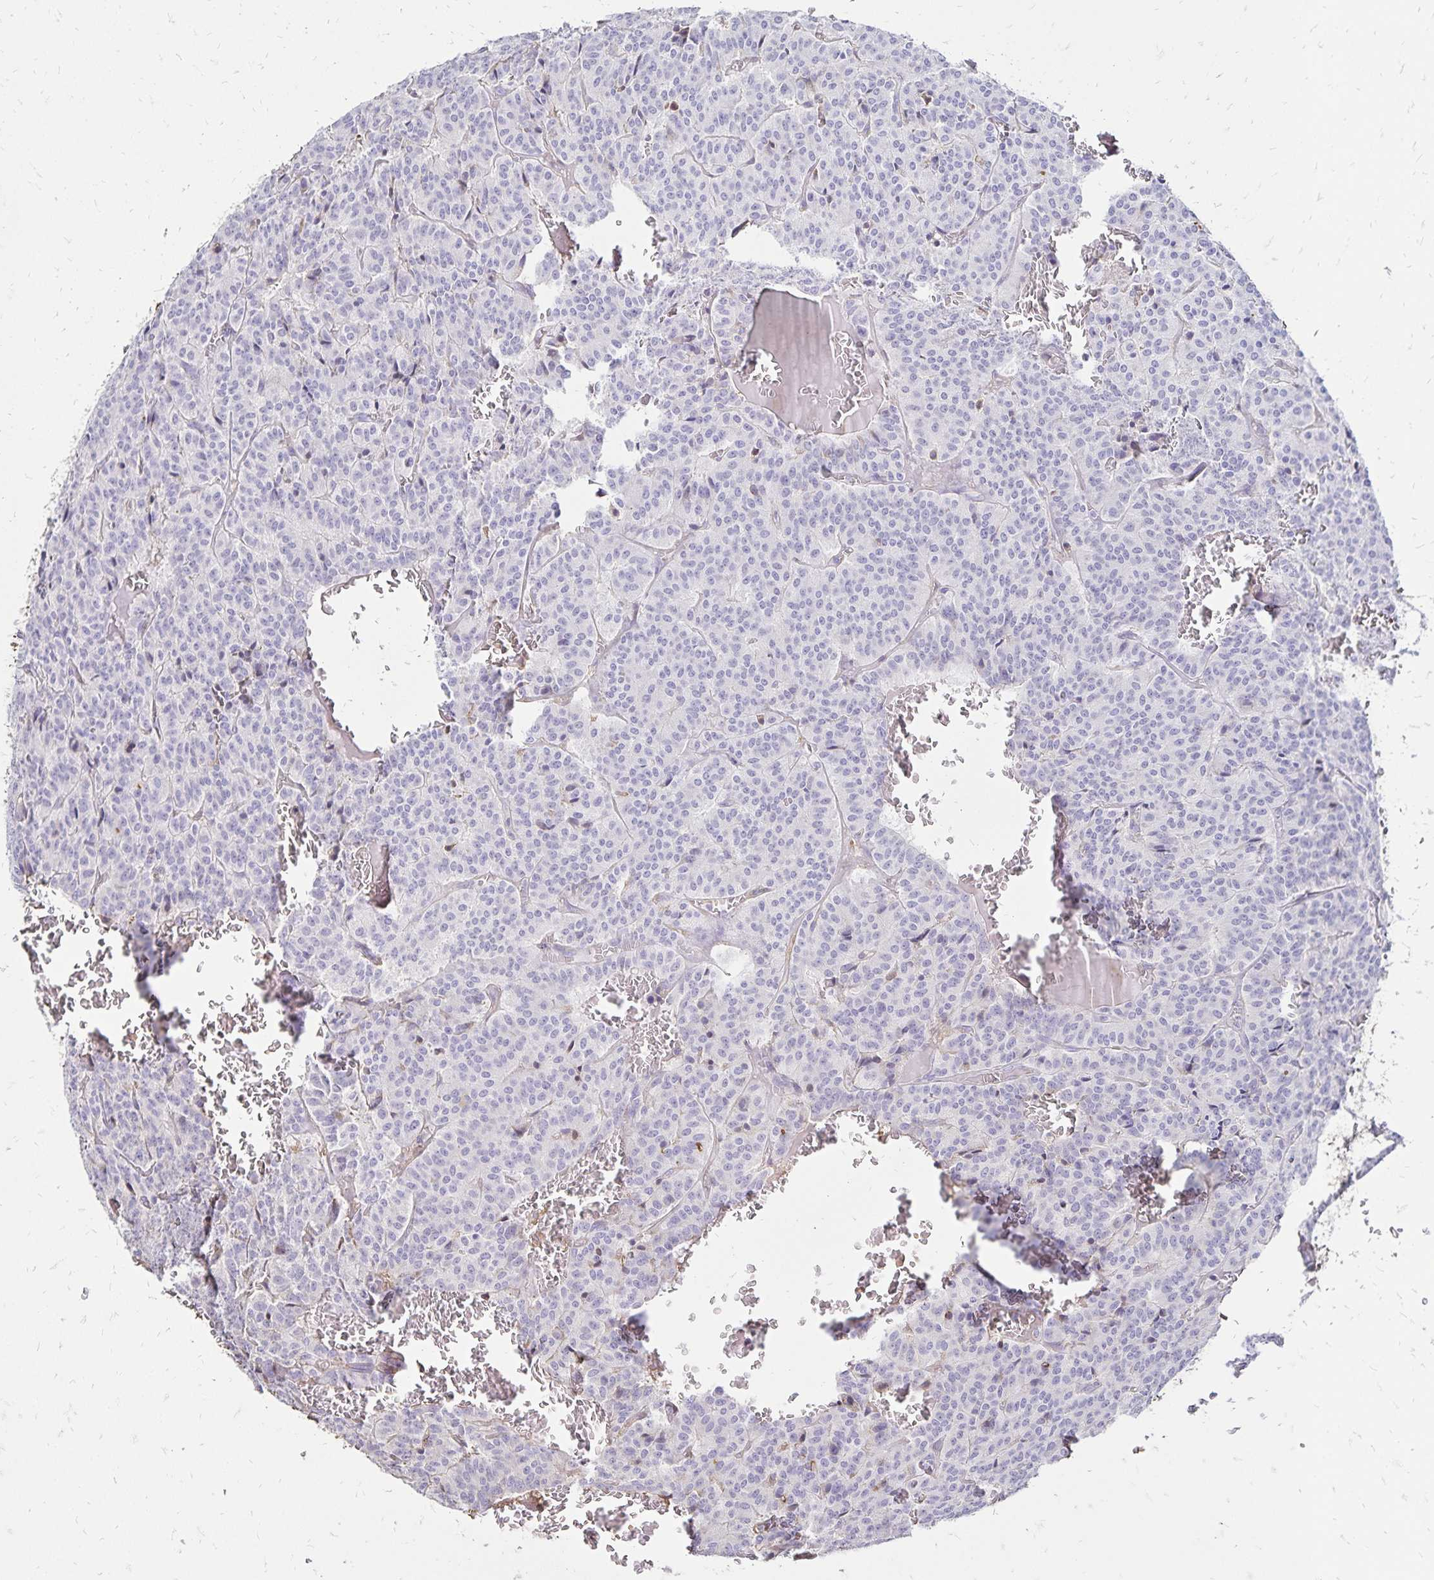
{"staining": {"intensity": "negative", "quantity": "none", "location": "none"}, "tissue": "carcinoid", "cell_type": "Tumor cells", "image_type": "cancer", "snomed": [{"axis": "morphology", "description": "Carcinoid, malignant, NOS"}, {"axis": "topography", "description": "Lung"}], "caption": "This is a histopathology image of immunohistochemistry staining of carcinoid, which shows no expression in tumor cells.", "gene": "KISS1", "patient": {"sex": "male", "age": 70}}